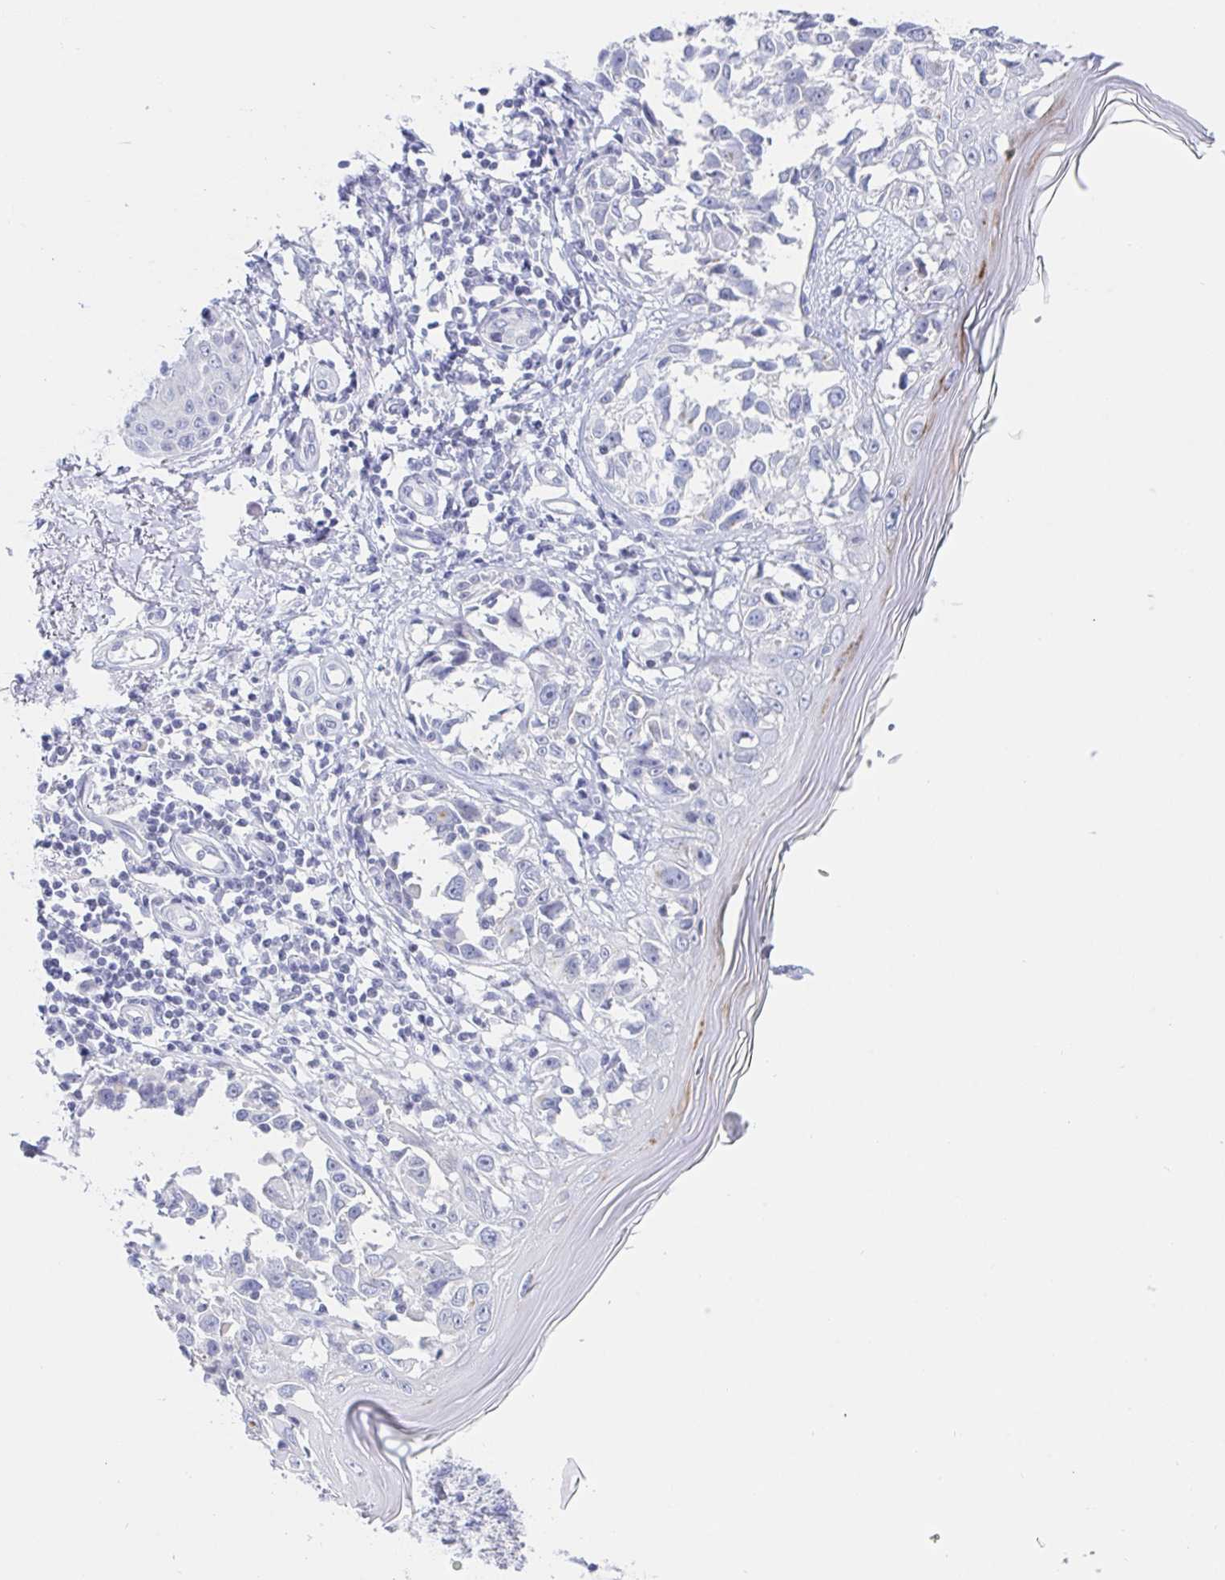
{"staining": {"intensity": "negative", "quantity": "none", "location": "none"}, "tissue": "melanoma", "cell_type": "Tumor cells", "image_type": "cancer", "snomed": [{"axis": "morphology", "description": "Malignant melanoma, NOS"}, {"axis": "topography", "description": "Skin"}], "caption": "DAB (3,3'-diaminobenzidine) immunohistochemical staining of melanoma exhibits no significant expression in tumor cells.", "gene": "SIAH3", "patient": {"sex": "male", "age": 73}}